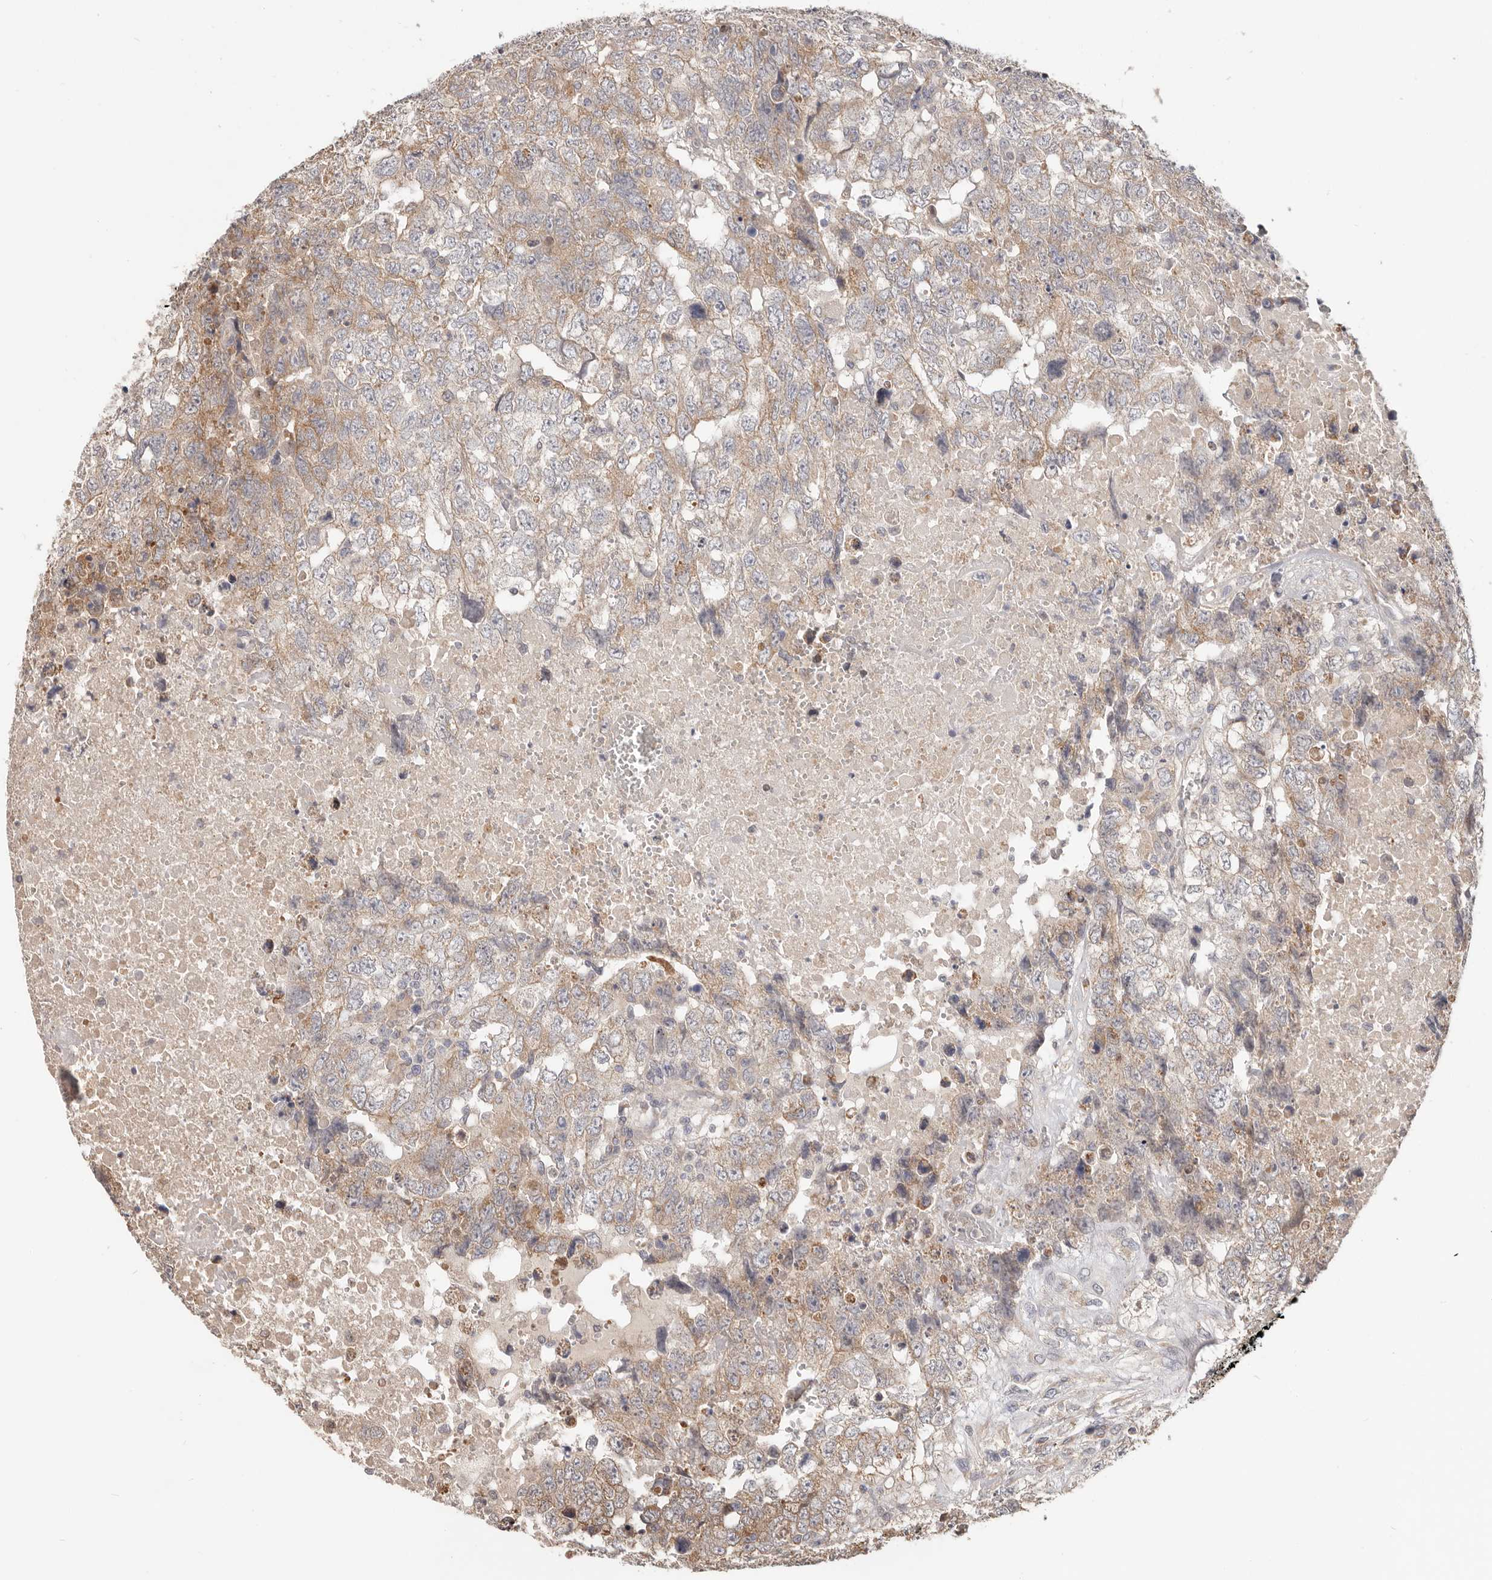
{"staining": {"intensity": "moderate", "quantity": "25%-75%", "location": "cytoplasmic/membranous"}, "tissue": "testis cancer", "cell_type": "Tumor cells", "image_type": "cancer", "snomed": [{"axis": "morphology", "description": "Carcinoma, Embryonal, NOS"}, {"axis": "topography", "description": "Testis"}], "caption": "IHC of embryonal carcinoma (testis) displays medium levels of moderate cytoplasmic/membranous positivity in approximately 25%-75% of tumor cells.", "gene": "LRP6", "patient": {"sex": "male", "age": 37}}